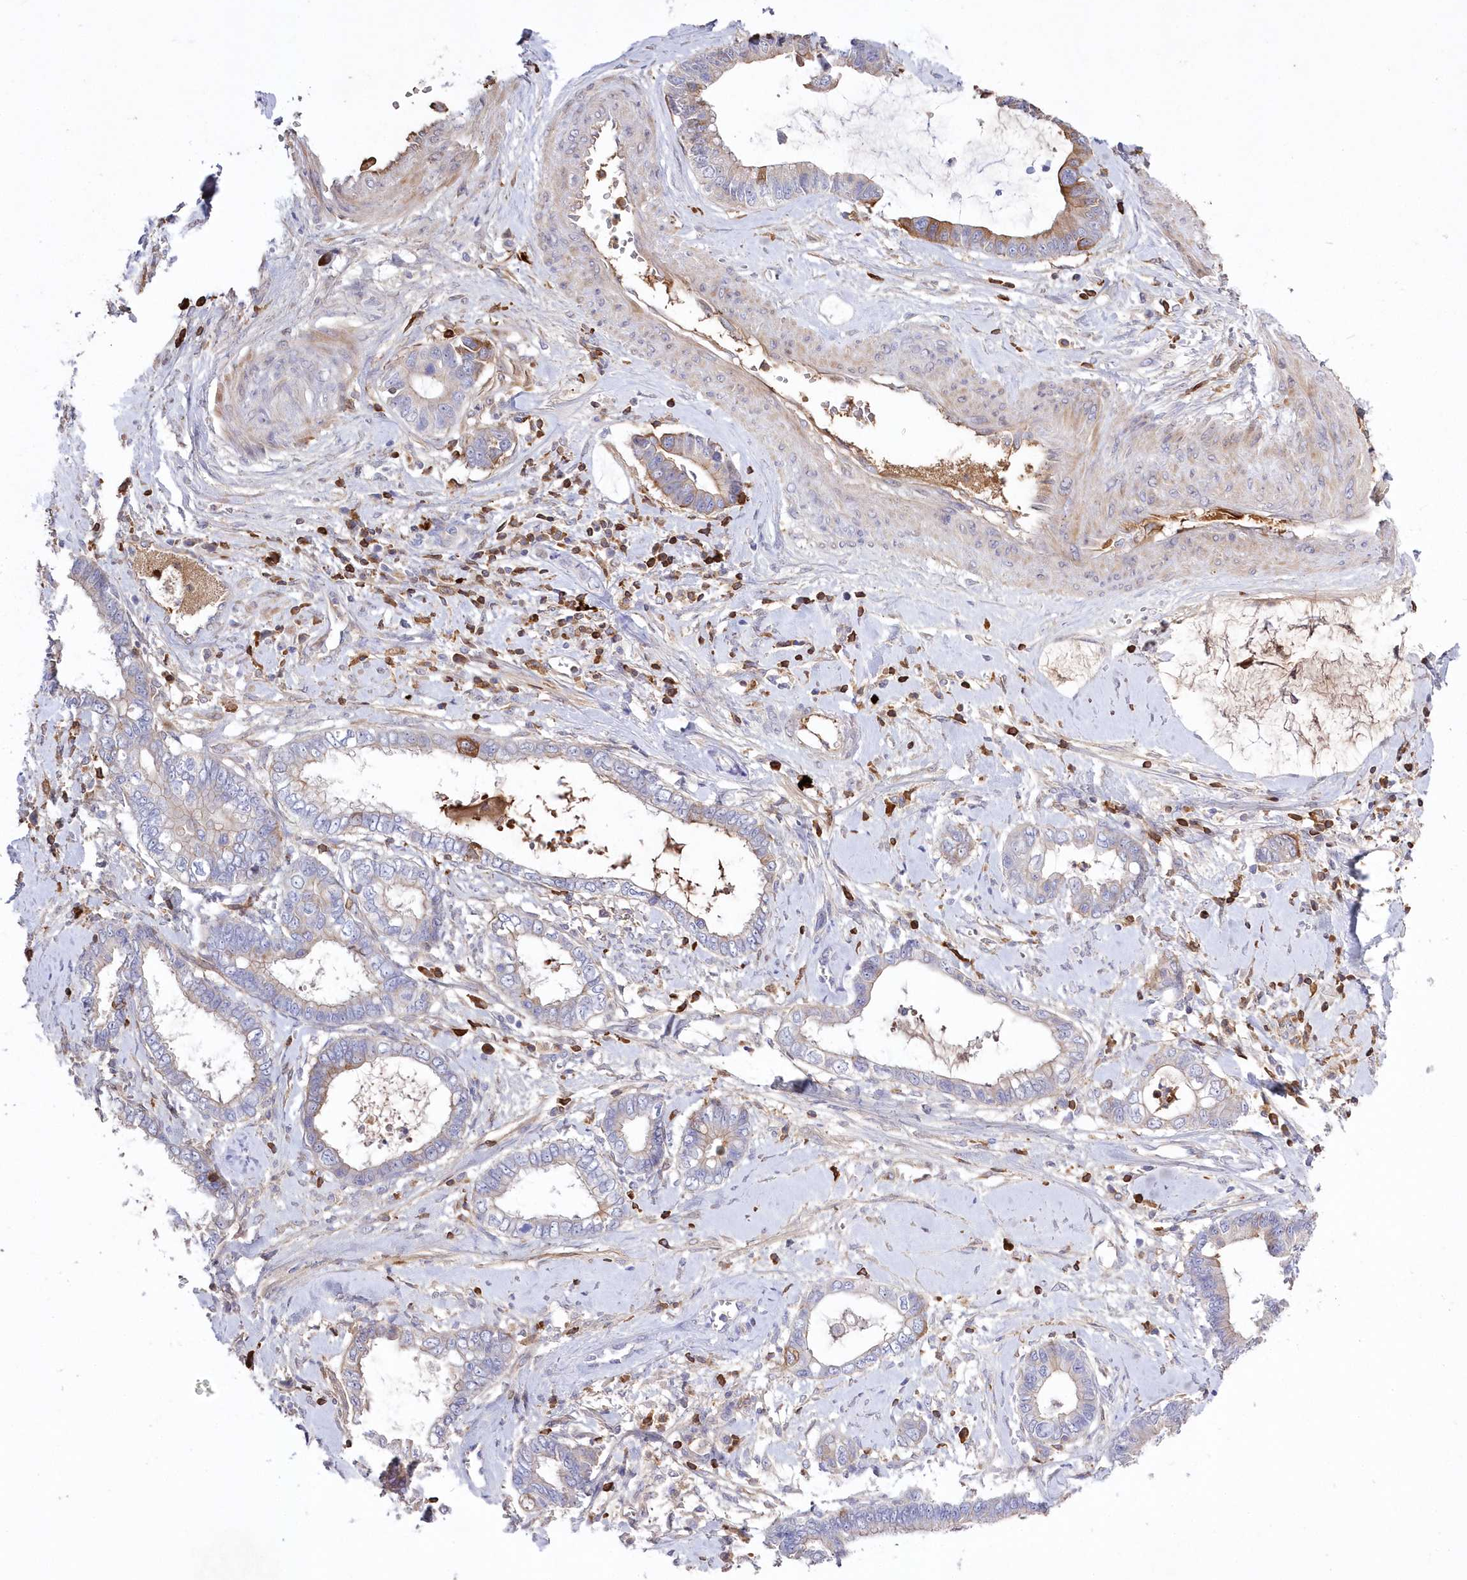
{"staining": {"intensity": "moderate", "quantity": "<25%", "location": "cytoplasmic/membranous"}, "tissue": "cervical cancer", "cell_type": "Tumor cells", "image_type": "cancer", "snomed": [{"axis": "morphology", "description": "Adenocarcinoma, NOS"}, {"axis": "topography", "description": "Cervix"}], "caption": "Cervical cancer stained with DAB (3,3'-diaminobenzidine) immunohistochemistry displays low levels of moderate cytoplasmic/membranous staining in about <25% of tumor cells.", "gene": "WBP1L", "patient": {"sex": "female", "age": 44}}